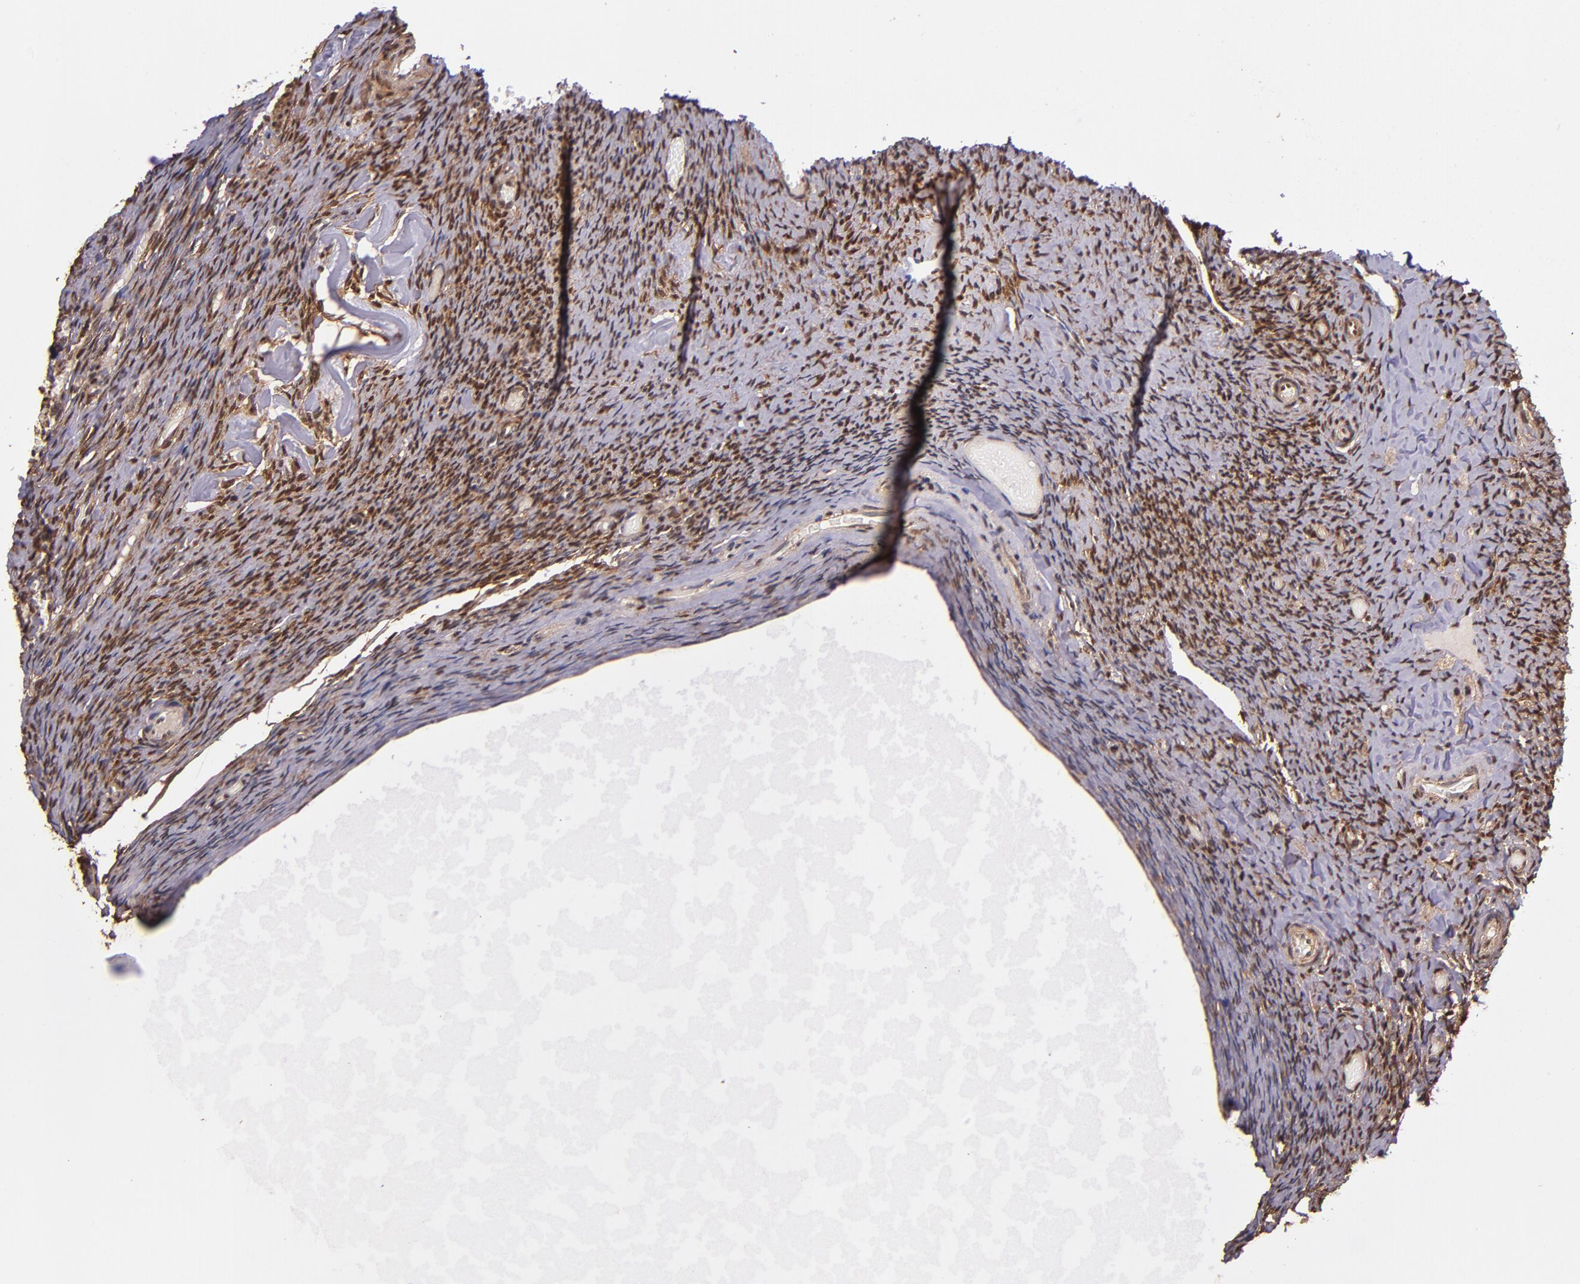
{"staining": {"intensity": "moderate", "quantity": ">75%", "location": "cytoplasmic/membranous,nuclear"}, "tissue": "ovary", "cell_type": "Ovarian stroma cells", "image_type": "normal", "snomed": [{"axis": "morphology", "description": "Normal tissue, NOS"}, {"axis": "topography", "description": "Ovary"}], "caption": "Brown immunohistochemical staining in normal ovary shows moderate cytoplasmic/membranous,nuclear expression in approximately >75% of ovarian stroma cells. The protein is stained brown, and the nuclei are stained in blue (DAB (3,3'-diaminobenzidine) IHC with brightfield microscopy, high magnification).", "gene": "STAT6", "patient": {"sex": "female", "age": 60}}